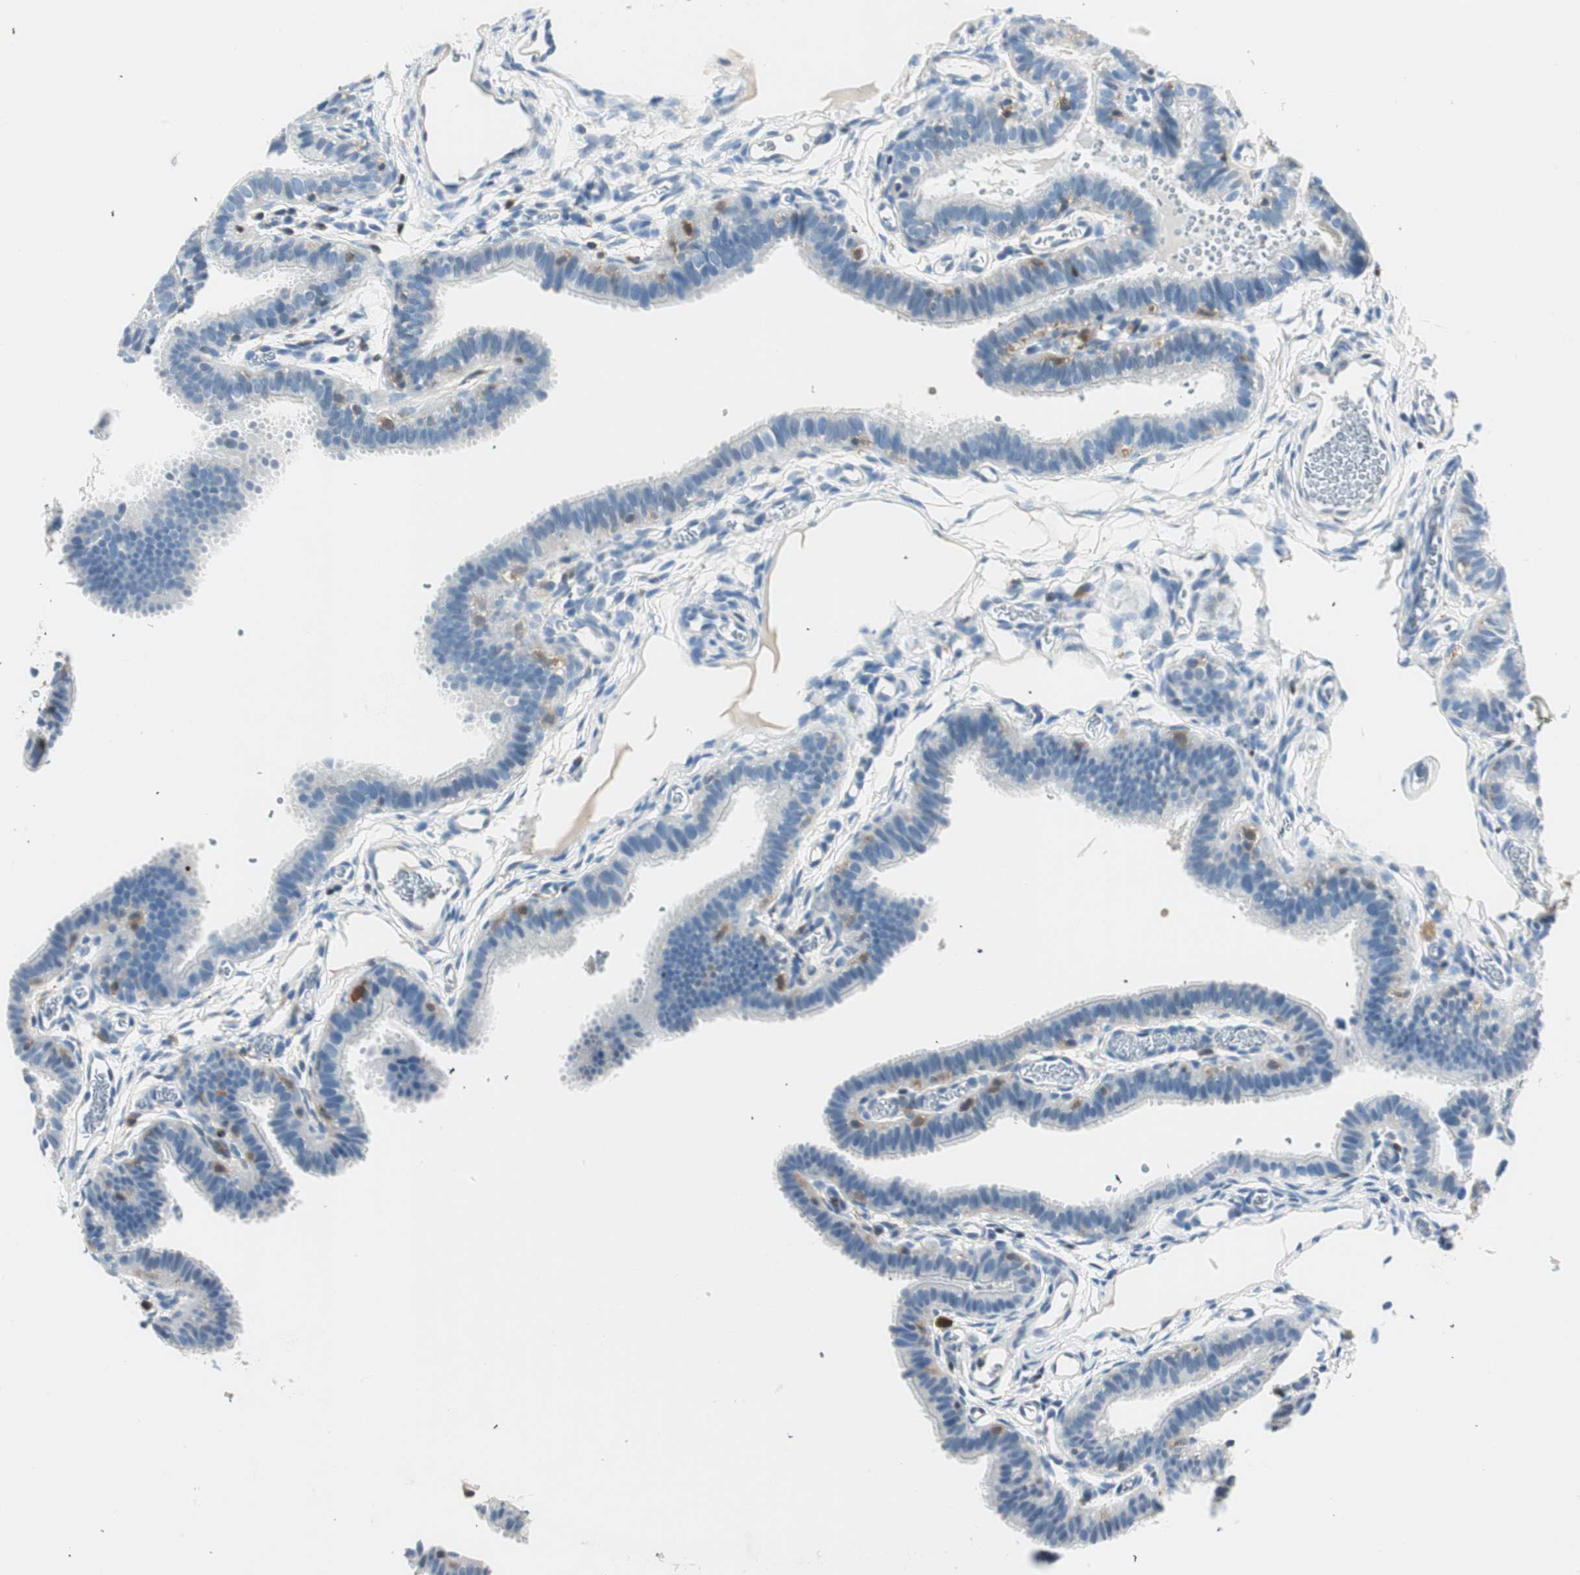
{"staining": {"intensity": "negative", "quantity": "none", "location": "none"}, "tissue": "fallopian tube", "cell_type": "Glandular cells", "image_type": "normal", "snomed": [{"axis": "morphology", "description": "Normal tissue, NOS"}, {"axis": "topography", "description": "Fallopian tube"}, {"axis": "topography", "description": "Placenta"}], "caption": "DAB immunohistochemical staining of unremarkable fallopian tube exhibits no significant staining in glandular cells. Nuclei are stained in blue.", "gene": "COTL1", "patient": {"sex": "female", "age": 34}}